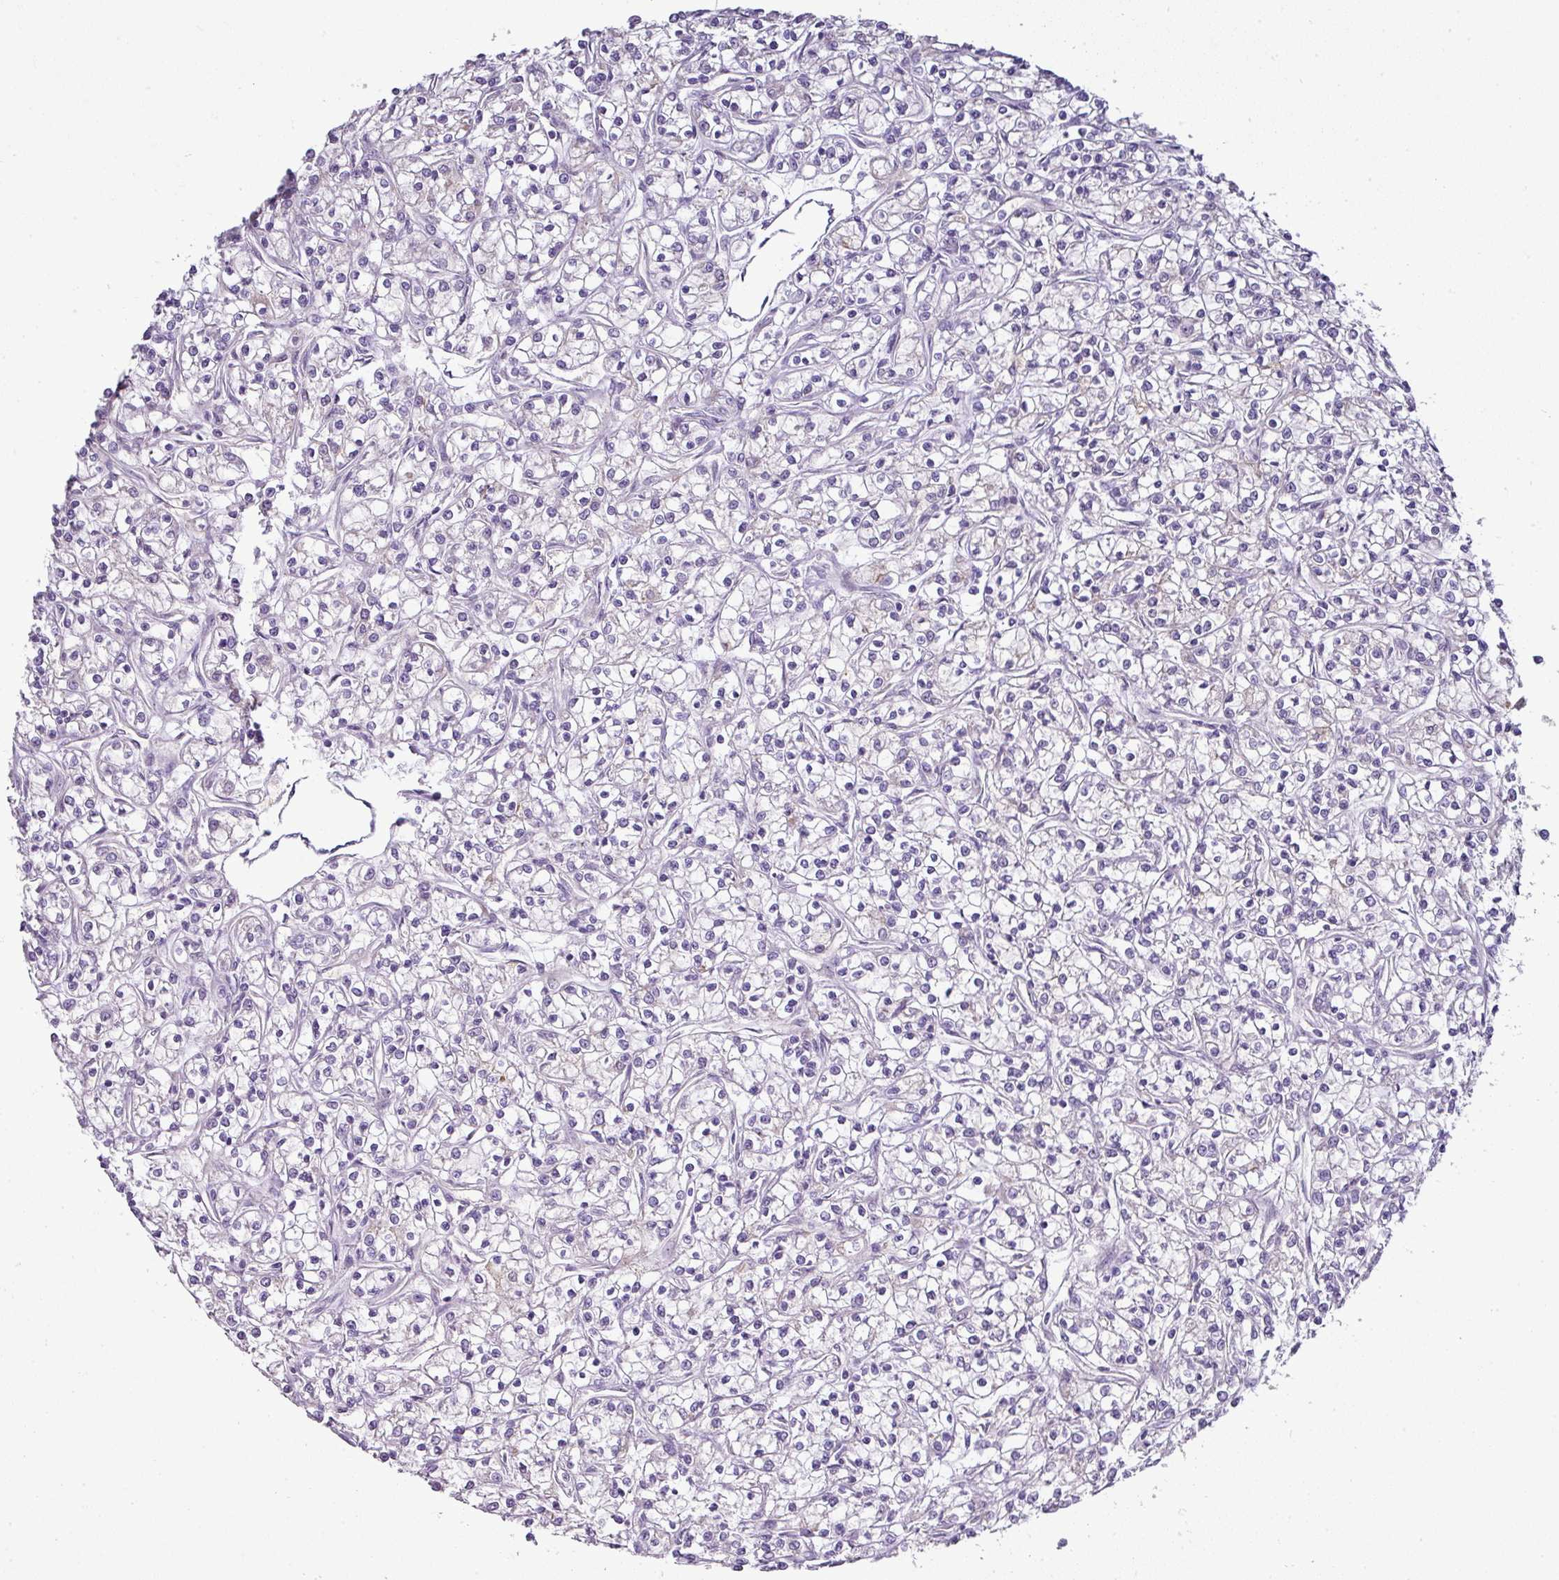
{"staining": {"intensity": "negative", "quantity": "none", "location": "none"}, "tissue": "renal cancer", "cell_type": "Tumor cells", "image_type": "cancer", "snomed": [{"axis": "morphology", "description": "Adenocarcinoma, NOS"}, {"axis": "topography", "description": "Kidney"}], "caption": "Image shows no protein expression in tumor cells of adenocarcinoma (renal) tissue.", "gene": "ATP6V1F", "patient": {"sex": "female", "age": 59}}